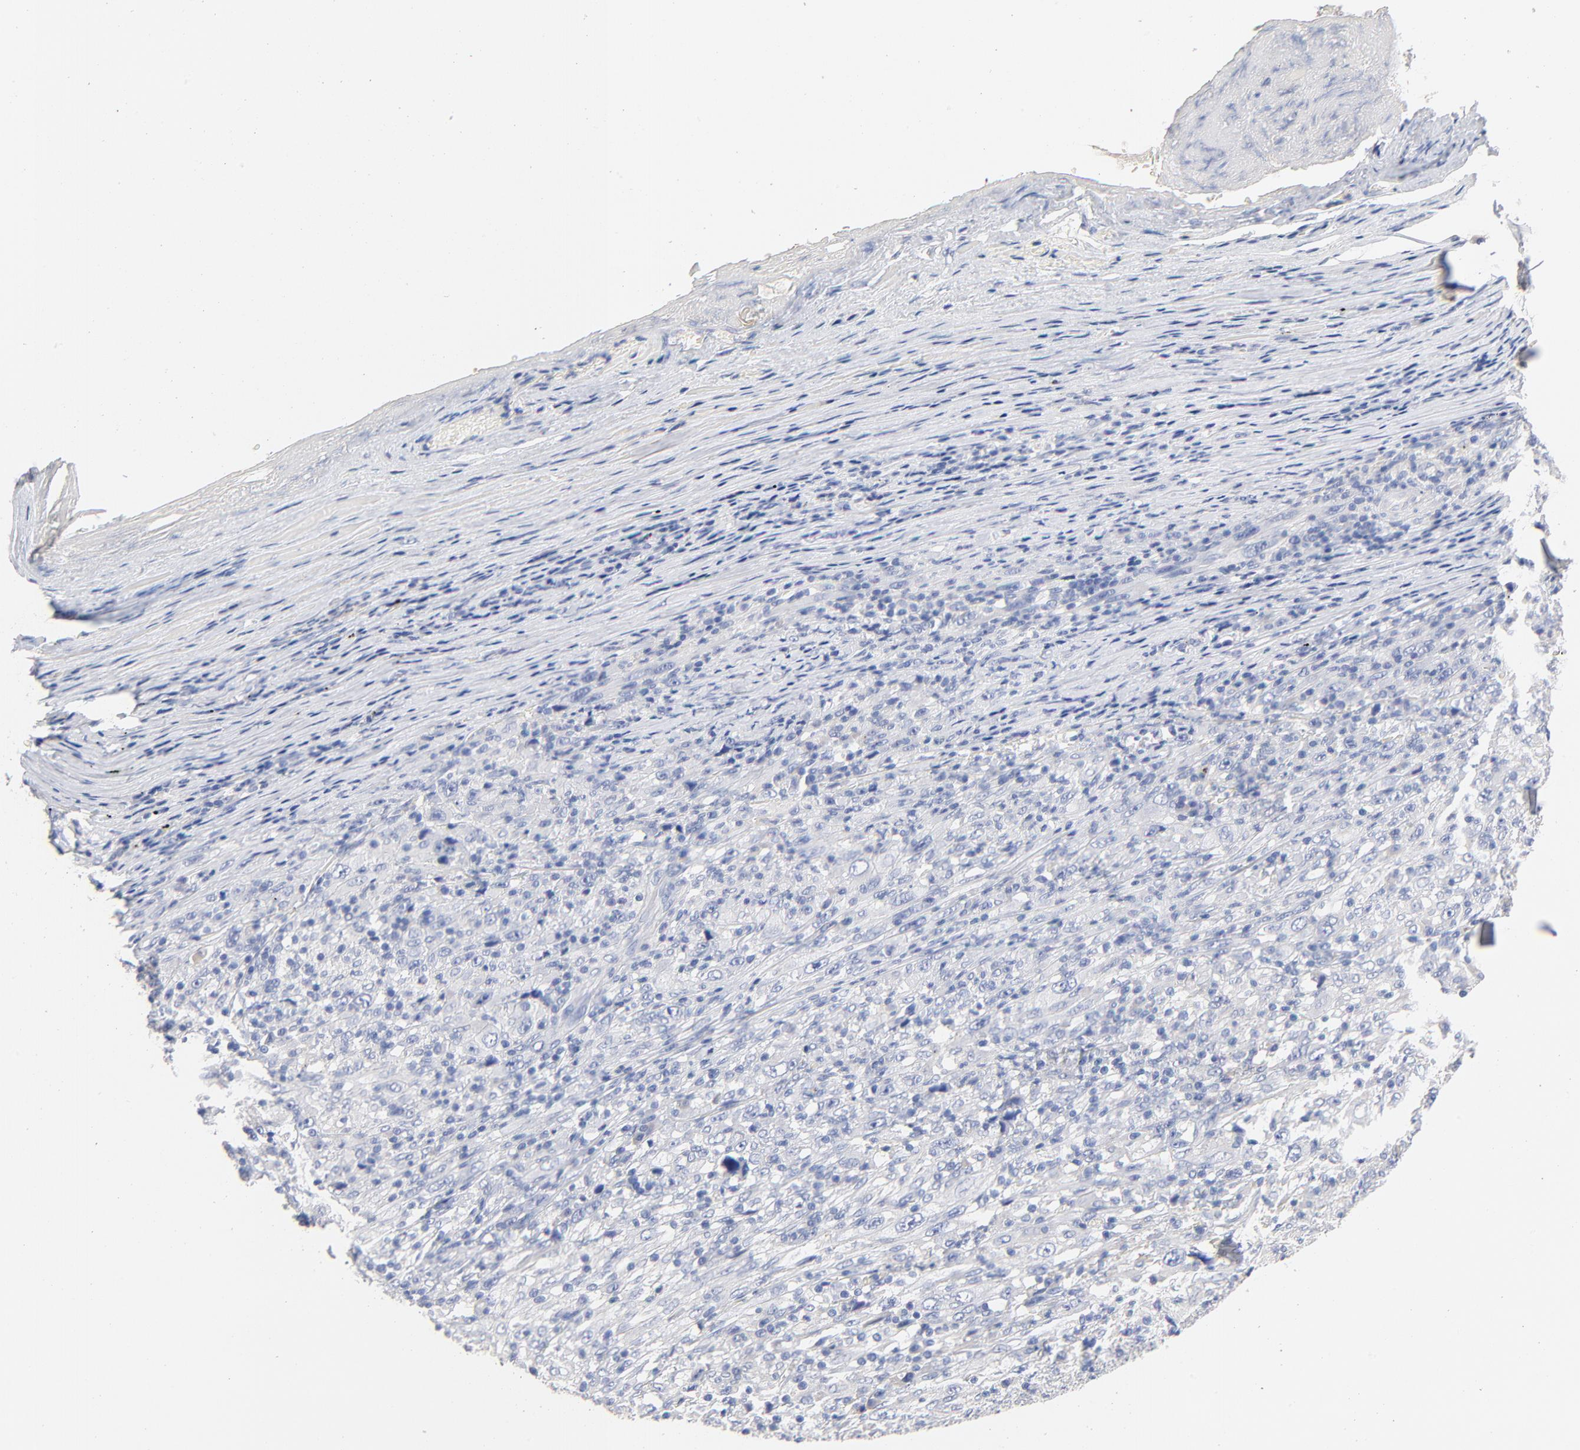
{"staining": {"intensity": "negative", "quantity": "none", "location": "none"}, "tissue": "melanoma", "cell_type": "Tumor cells", "image_type": "cancer", "snomed": [{"axis": "morphology", "description": "Malignant melanoma, Metastatic site"}, {"axis": "topography", "description": "Skin"}], "caption": "Immunohistochemical staining of human malignant melanoma (metastatic site) exhibits no significant expression in tumor cells.", "gene": "CPS1", "patient": {"sex": "female", "age": 56}}